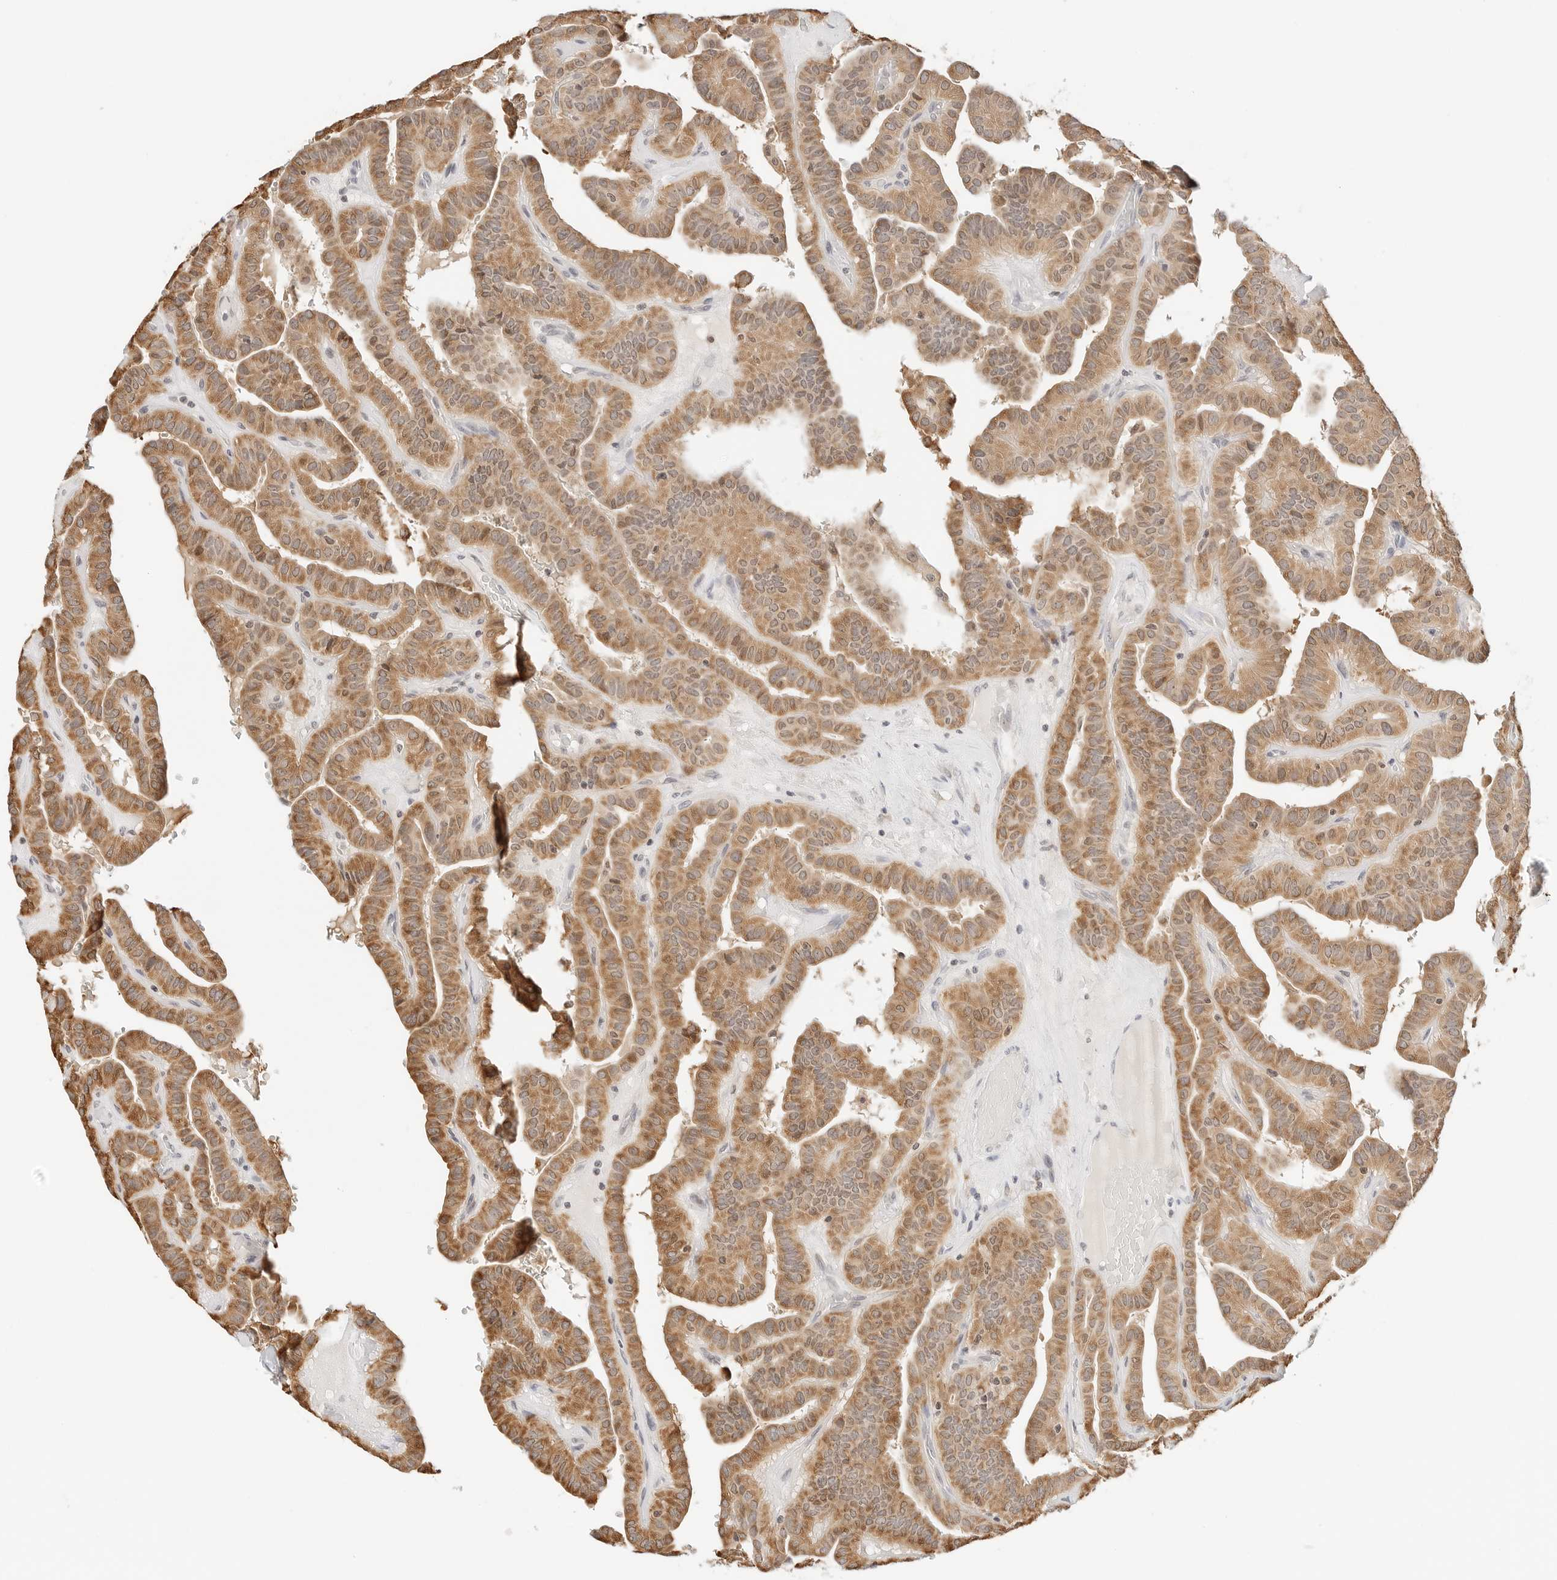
{"staining": {"intensity": "moderate", "quantity": ">75%", "location": "cytoplasmic/membranous"}, "tissue": "thyroid cancer", "cell_type": "Tumor cells", "image_type": "cancer", "snomed": [{"axis": "morphology", "description": "Papillary adenocarcinoma, NOS"}, {"axis": "topography", "description": "Thyroid gland"}], "caption": "Immunohistochemistry (DAB (3,3'-diaminobenzidine)) staining of human thyroid papillary adenocarcinoma exhibits moderate cytoplasmic/membranous protein staining in about >75% of tumor cells.", "gene": "ATL1", "patient": {"sex": "male", "age": 77}}